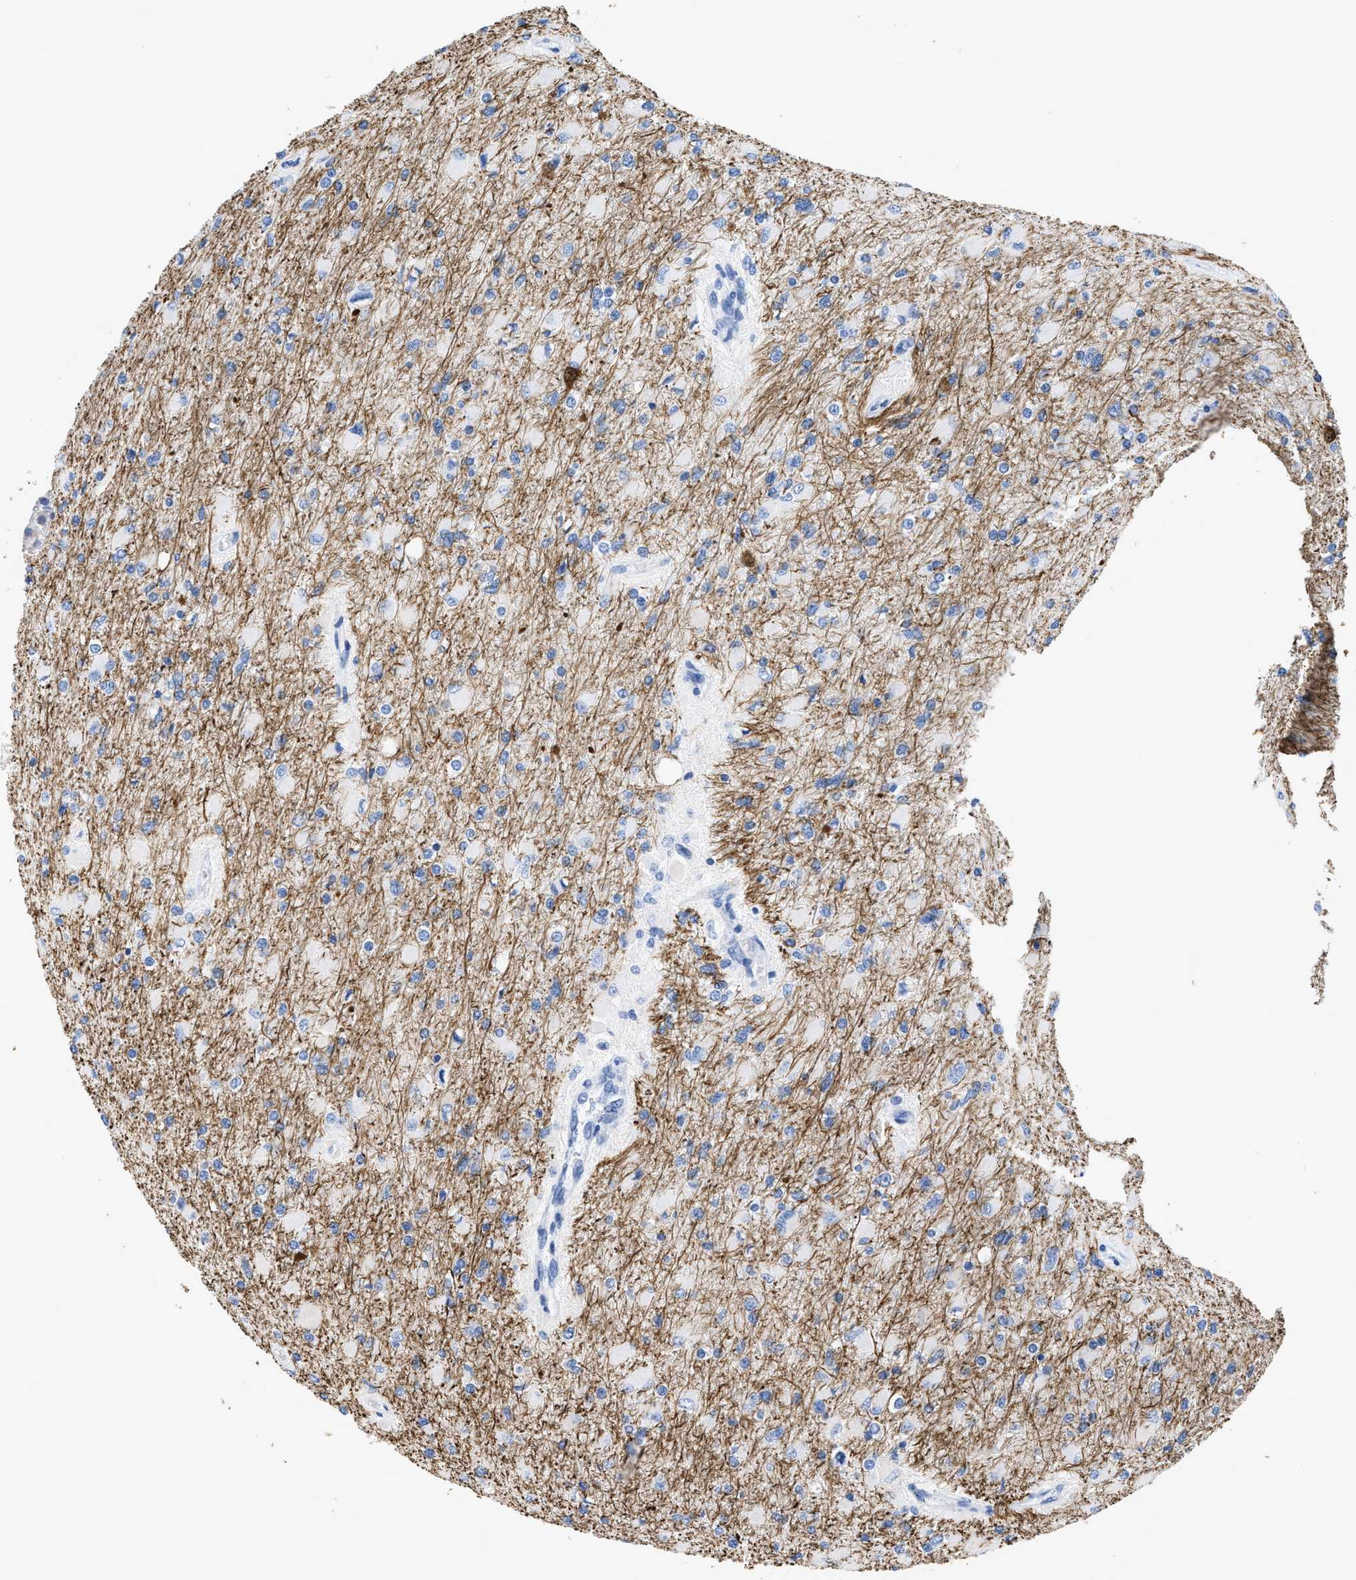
{"staining": {"intensity": "negative", "quantity": "none", "location": "none"}, "tissue": "glioma", "cell_type": "Tumor cells", "image_type": "cancer", "snomed": [{"axis": "morphology", "description": "Glioma, malignant, High grade"}, {"axis": "topography", "description": "Cerebral cortex"}], "caption": "There is no significant staining in tumor cells of glioma.", "gene": "CRYM", "patient": {"sex": "female", "age": 36}}